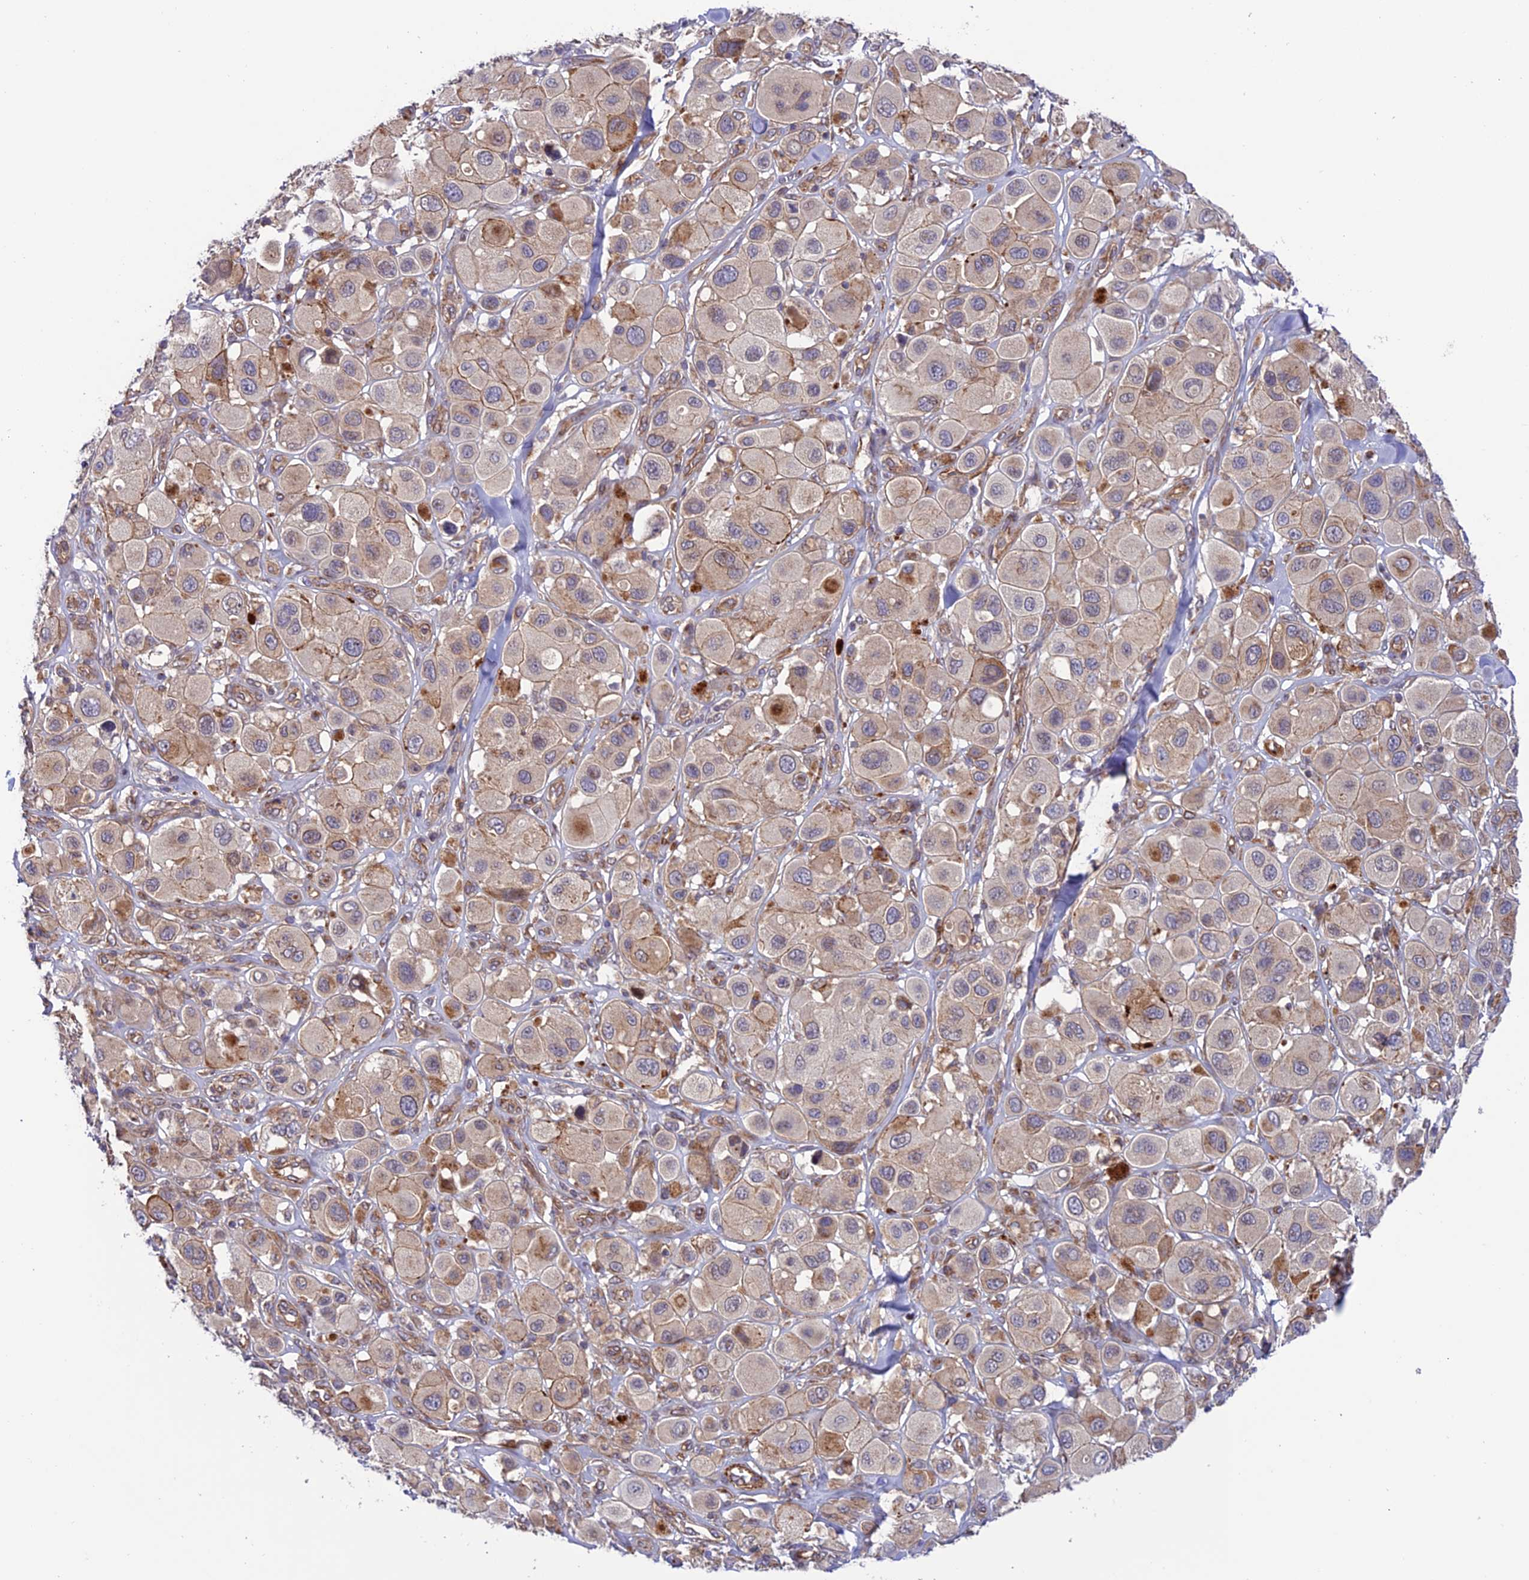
{"staining": {"intensity": "moderate", "quantity": "<25%", "location": "cytoplasmic/membranous"}, "tissue": "melanoma", "cell_type": "Tumor cells", "image_type": "cancer", "snomed": [{"axis": "morphology", "description": "Malignant melanoma, Metastatic site"}, {"axis": "topography", "description": "Skin"}], "caption": "Human malignant melanoma (metastatic site) stained with a brown dye reveals moderate cytoplasmic/membranous positive staining in approximately <25% of tumor cells.", "gene": "TNIP3", "patient": {"sex": "male", "age": 41}}